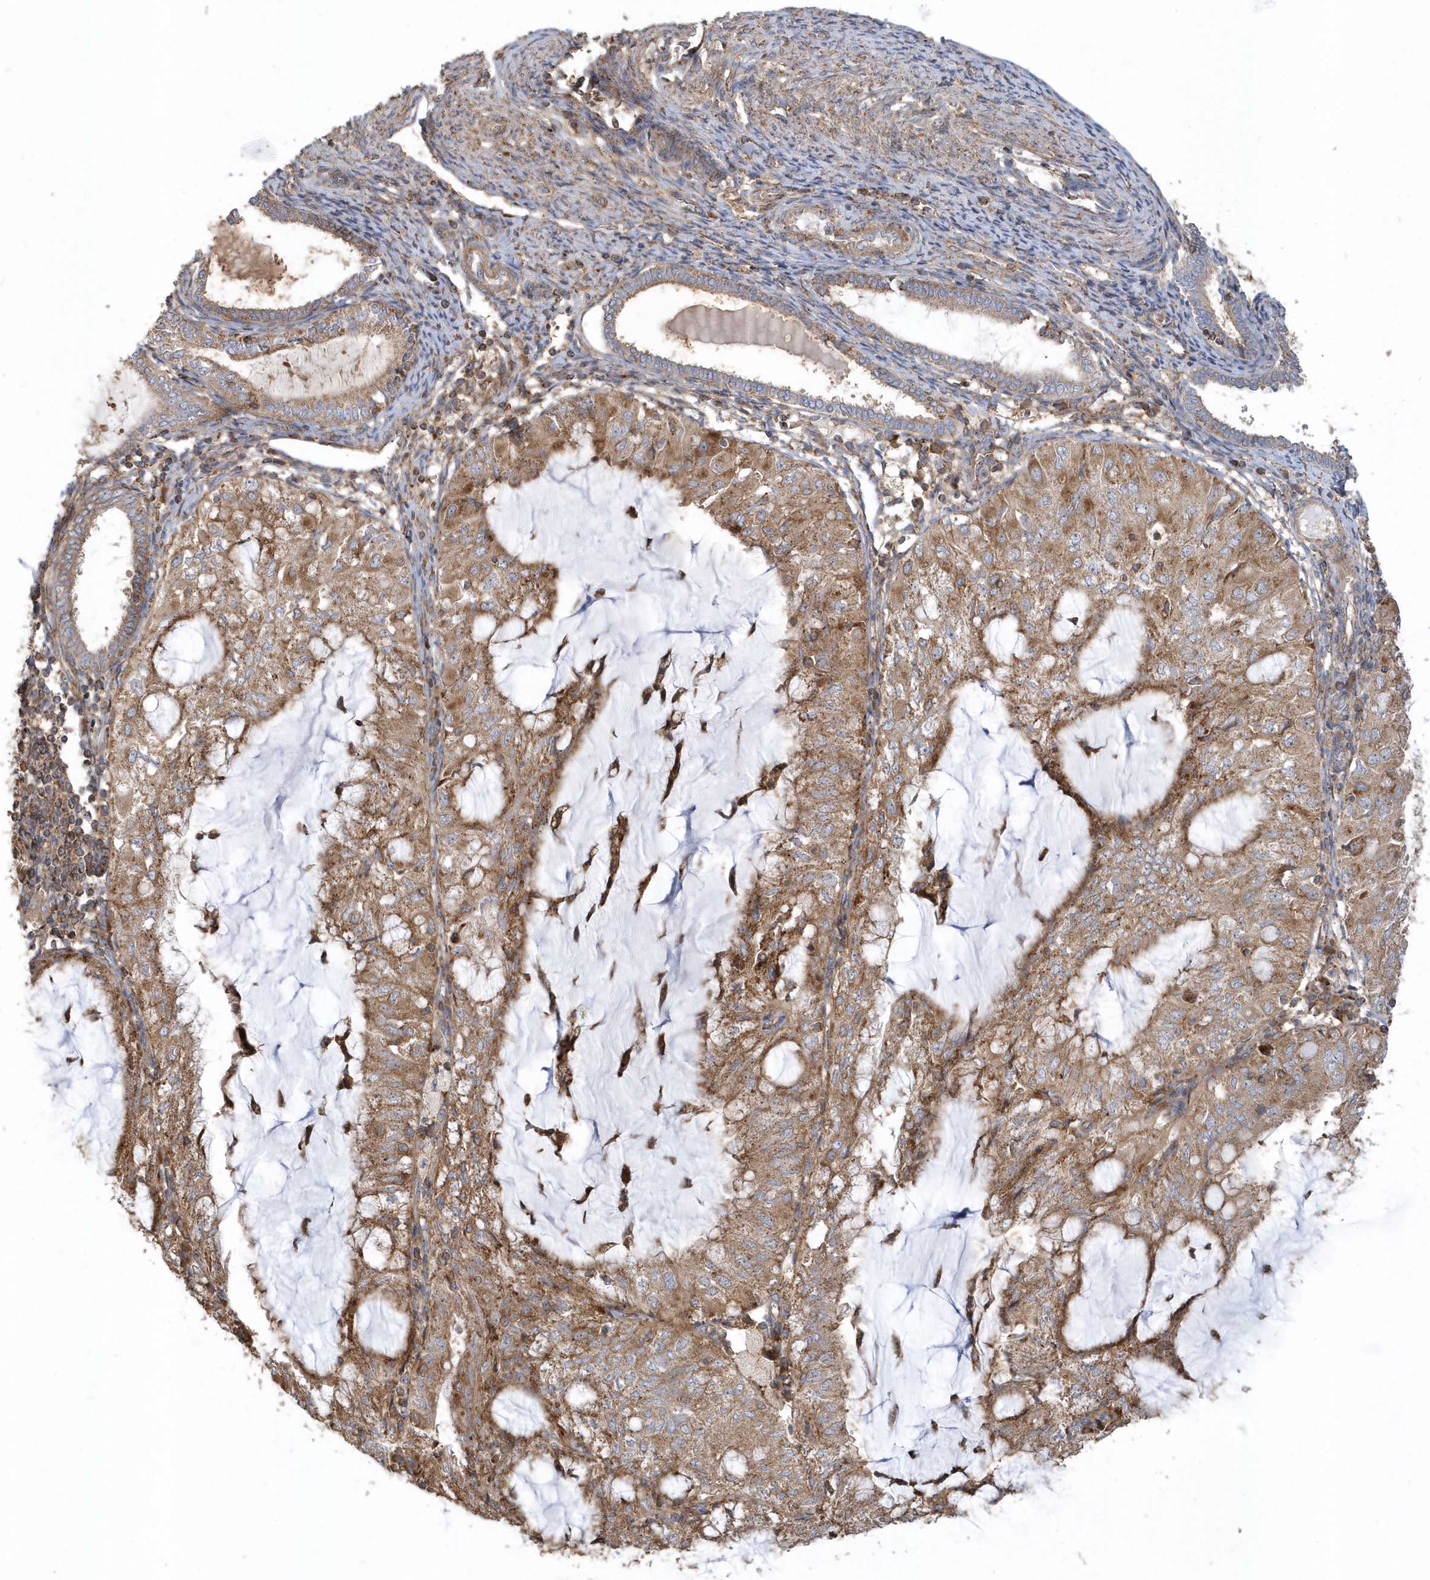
{"staining": {"intensity": "moderate", "quantity": ">75%", "location": "cytoplasmic/membranous"}, "tissue": "endometrial cancer", "cell_type": "Tumor cells", "image_type": "cancer", "snomed": [{"axis": "morphology", "description": "Adenocarcinoma, NOS"}, {"axis": "topography", "description": "Endometrium"}], "caption": "Protein expression analysis of human adenocarcinoma (endometrial) reveals moderate cytoplasmic/membranous positivity in about >75% of tumor cells.", "gene": "TRAIP", "patient": {"sex": "female", "age": 81}}